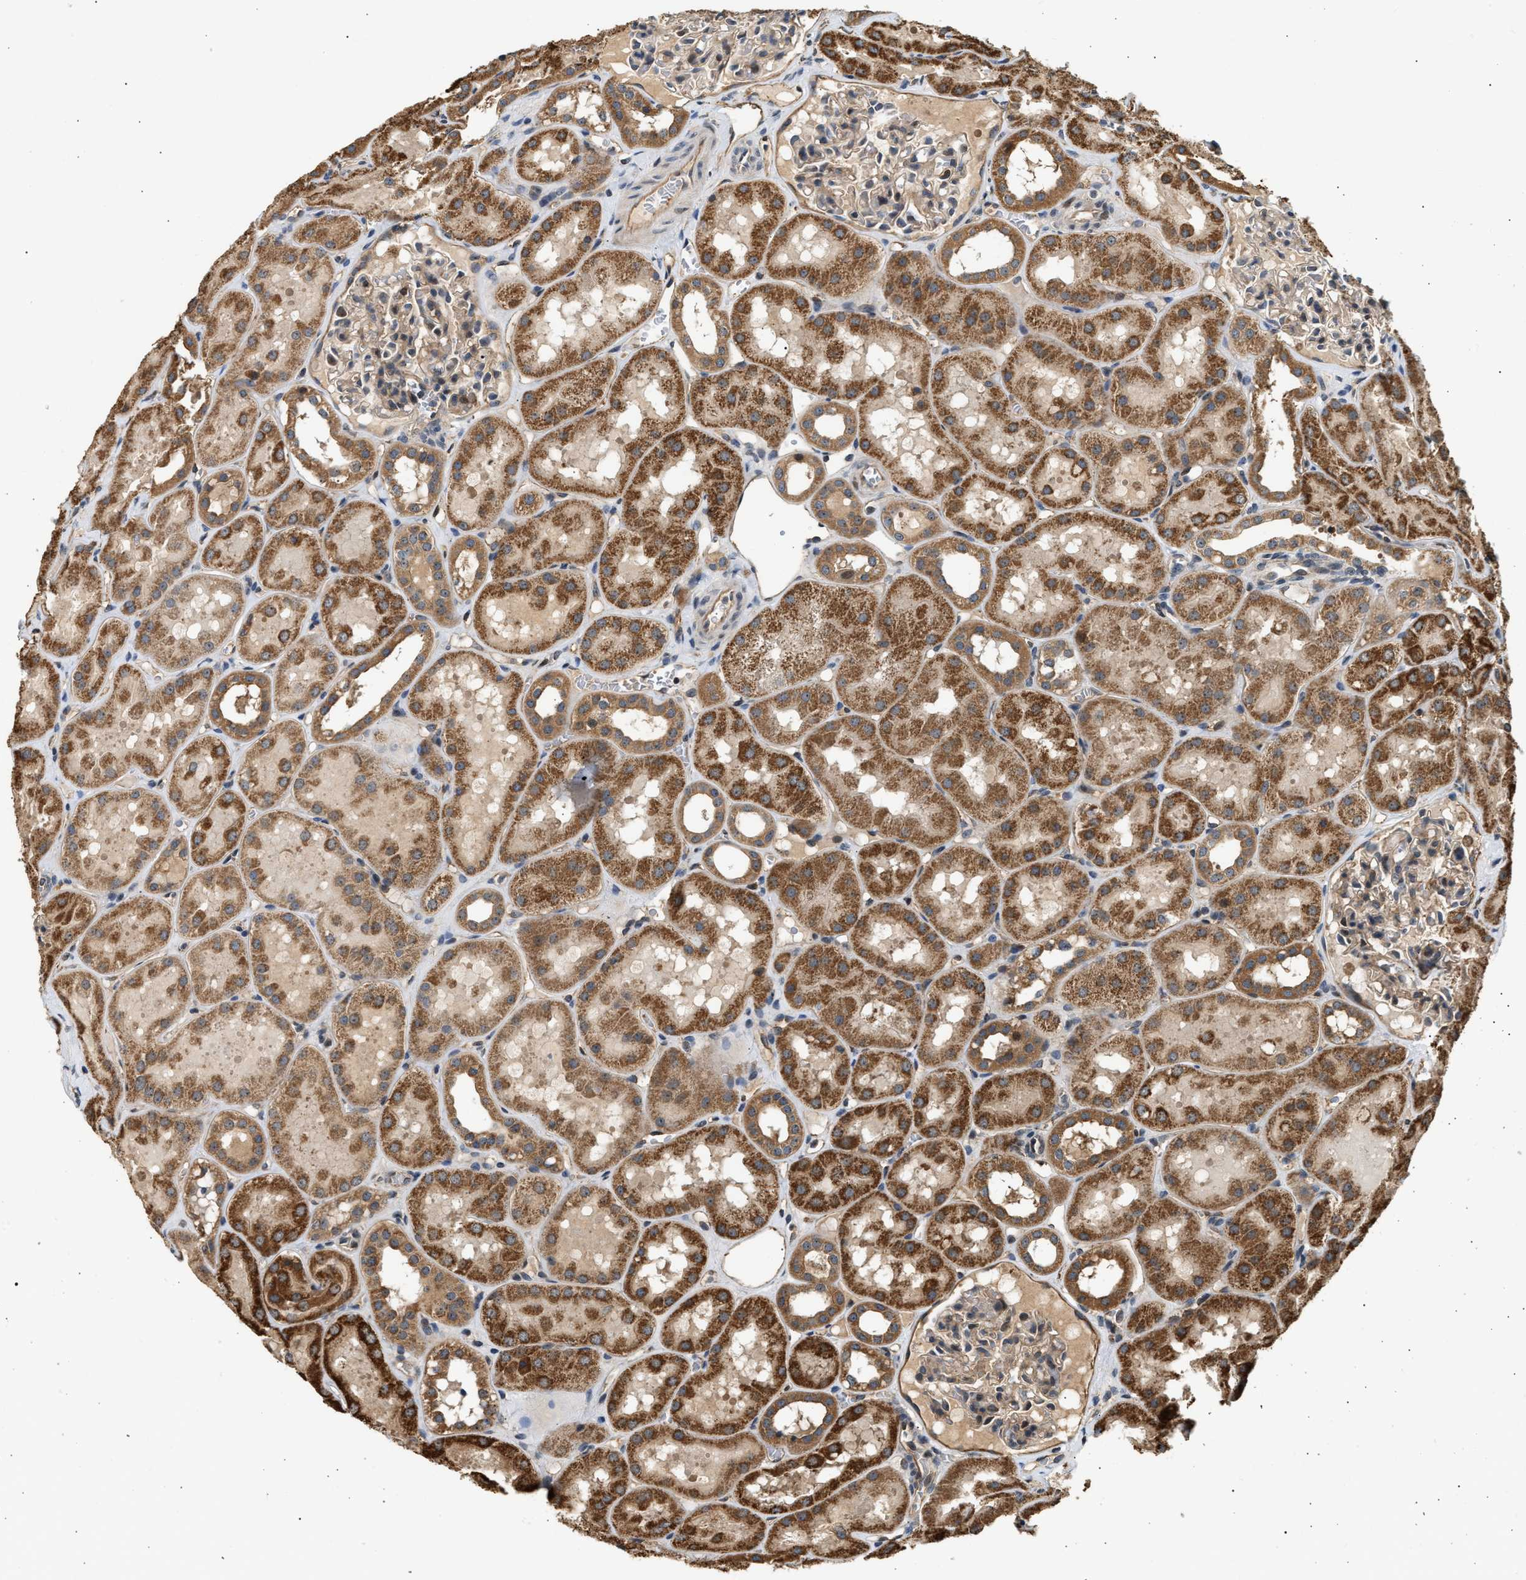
{"staining": {"intensity": "weak", "quantity": "25%-75%", "location": "cytoplasmic/membranous"}, "tissue": "kidney", "cell_type": "Cells in glomeruli", "image_type": "normal", "snomed": [{"axis": "morphology", "description": "Normal tissue, NOS"}, {"axis": "topography", "description": "Kidney"}, {"axis": "topography", "description": "Urinary bladder"}], "caption": "Kidney stained with IHC displays weak cytoplasmic/membranous expression in approximately 25%-75% of cells in glomeruli.", "gene": "DUSP14", "patient": {"sex": "male", "age": 16}}